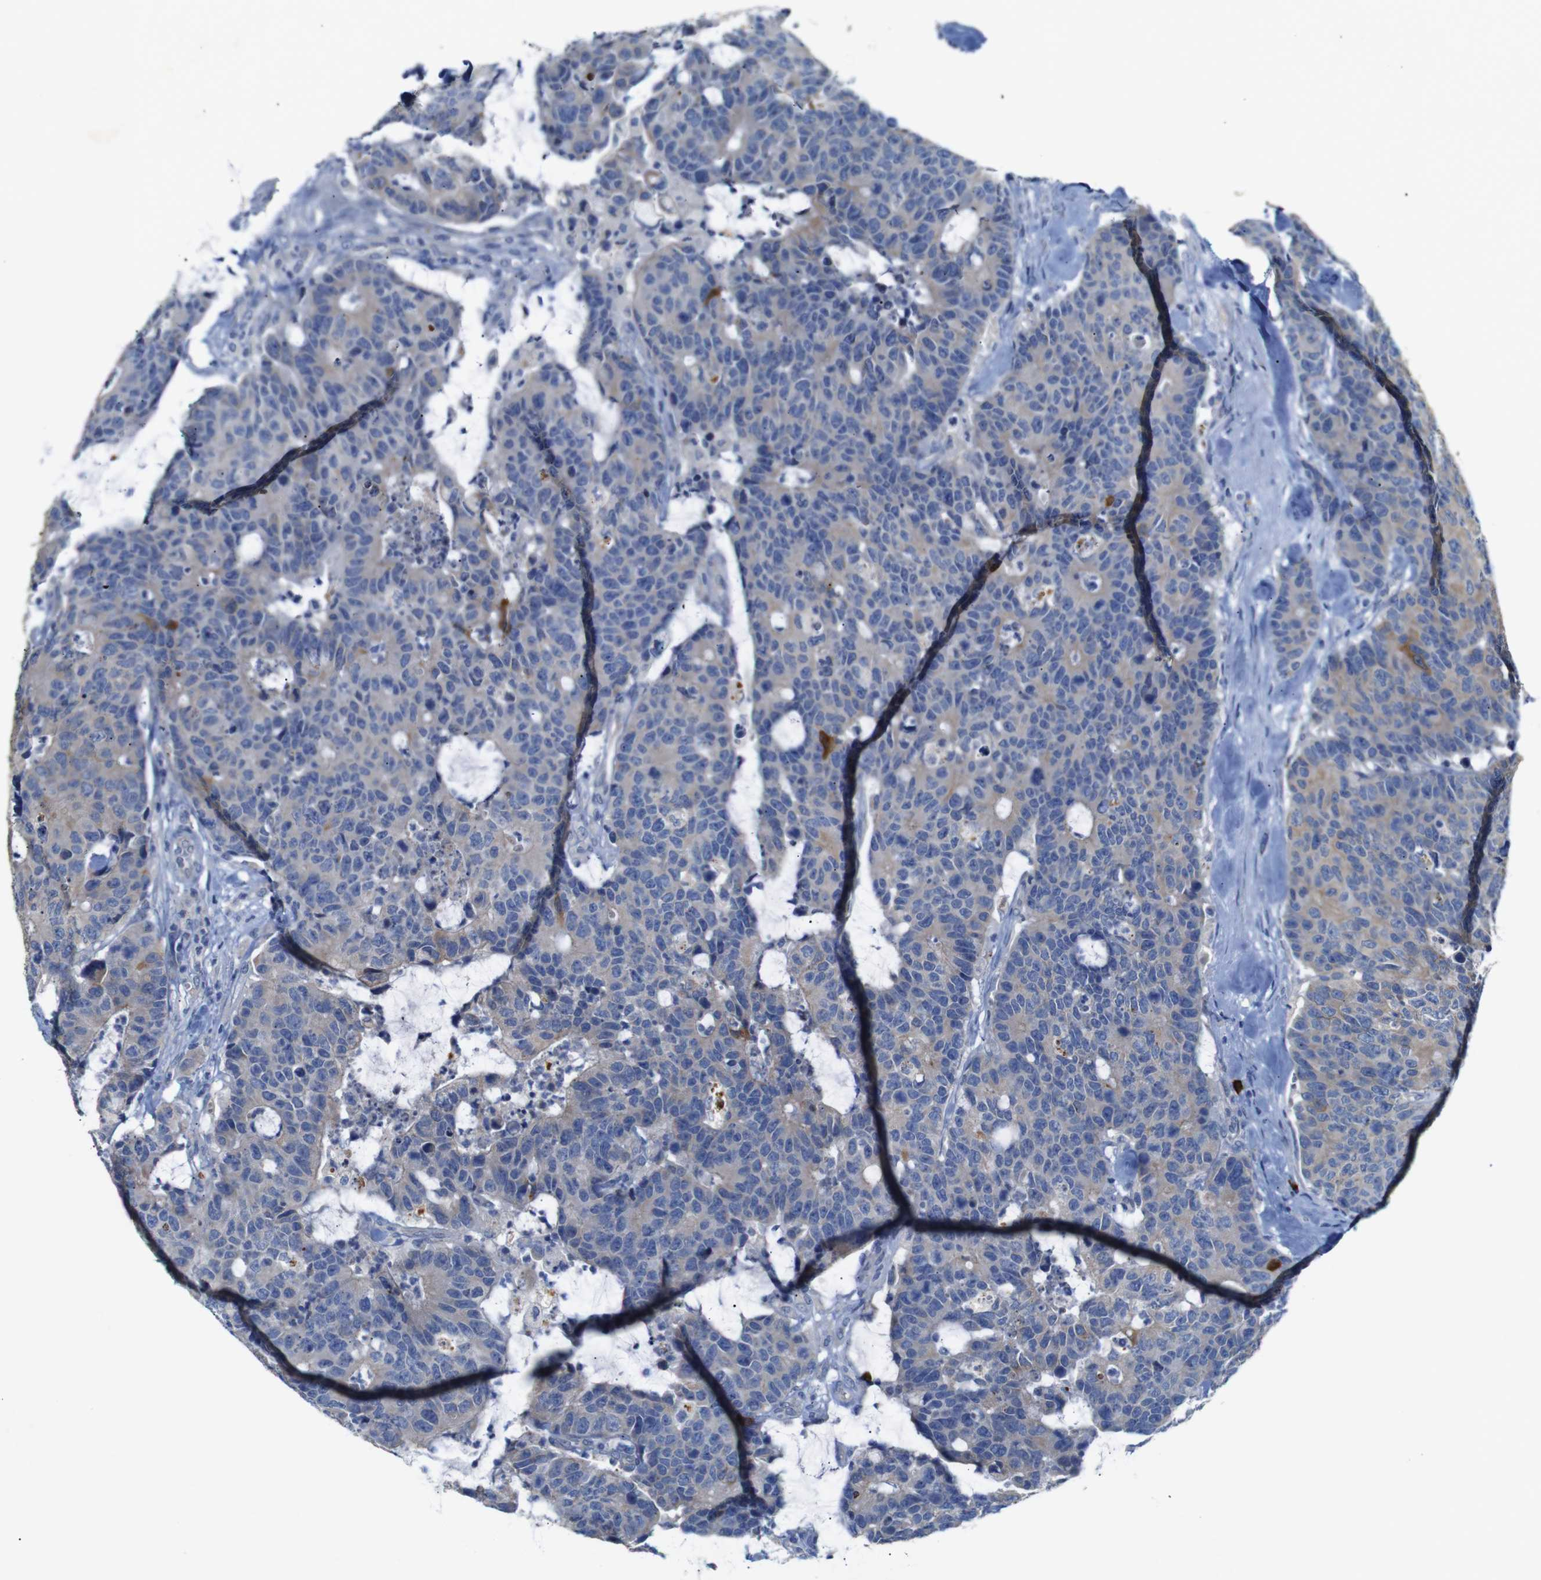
{"staining": {"intensity": "weak", "quantity": ">75%", "location": "cytoplasmic/membranous"}, "tissue": "colorectal cancer", "cell_type": "Tumor cells", "image_type": "cancer", "snomed": [{"axis": "morphology", "description": "Adenocarcinoma, NOS"}, {"axis": "topography", "description": "Colon"}], "caption": "Colorectal adenocarcinoma stained with IHC shows weak cytoplasmic/membranous positivity in approximately >75% of tumor cells.", "gene": "ALOX15", "patient": {"sex": "female", "age": 86}}